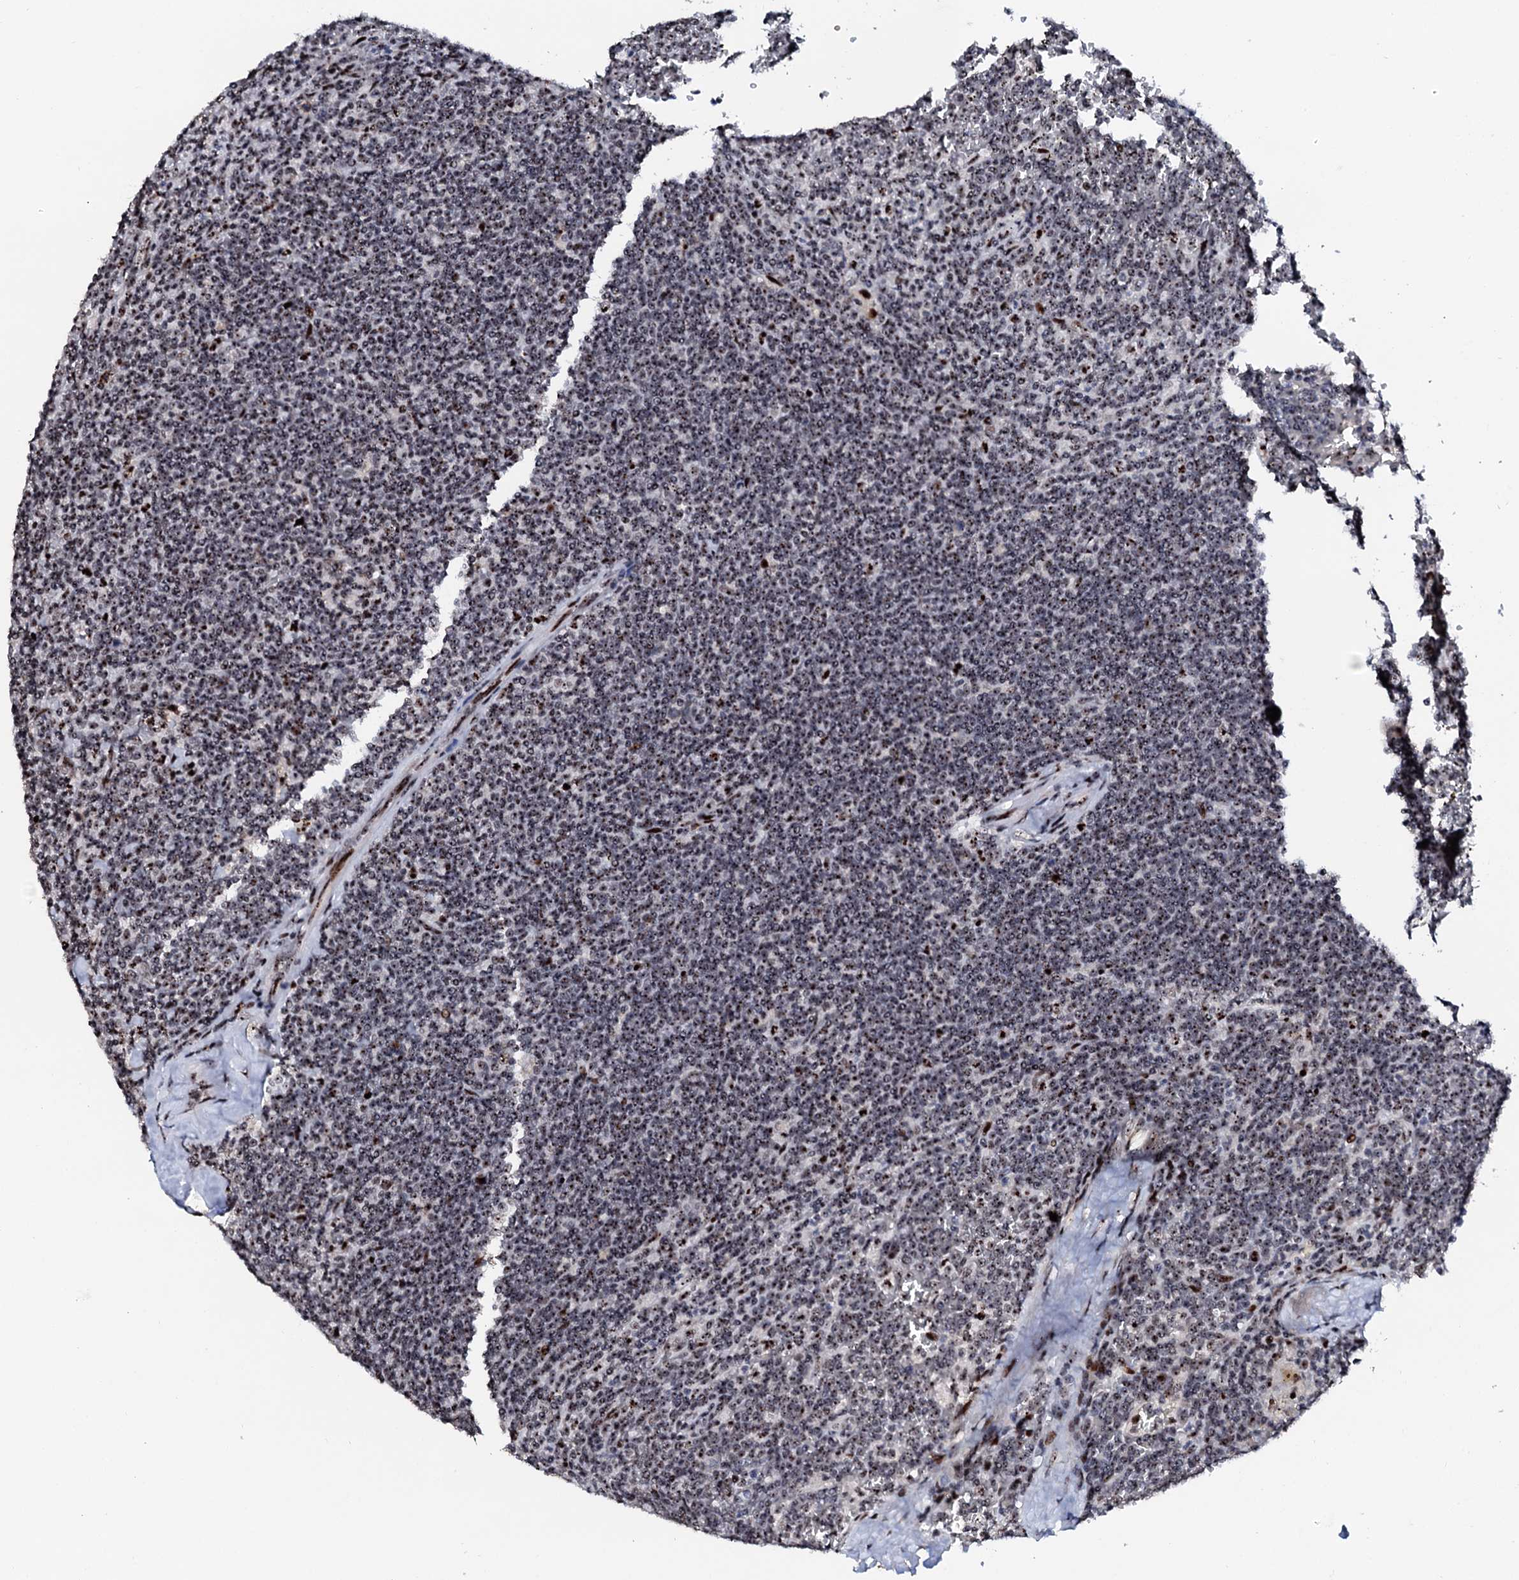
{"staining": {"intensity": "moderate", "quantity": ">75%", "location": "nuclear"}, "tissue": "lymphoma", "cell_type": "Tumor cells", "image_type": "cancer", "snomed": [{"axis": "morphology", "description": "Malignant lymphoma, non-Hodgkin's type, Low grade"}, {"axis": "topography", "description": "Spleen"}], "caption": "Brown immunohistochemical staining in low-grade malignant lymphoma, non-Hodgkin's type reveals moderate nuclear positivity in about >75% of tumor cells.", "gene": "NEUROG3", "patient": {"sex": "female", "age": 19}}